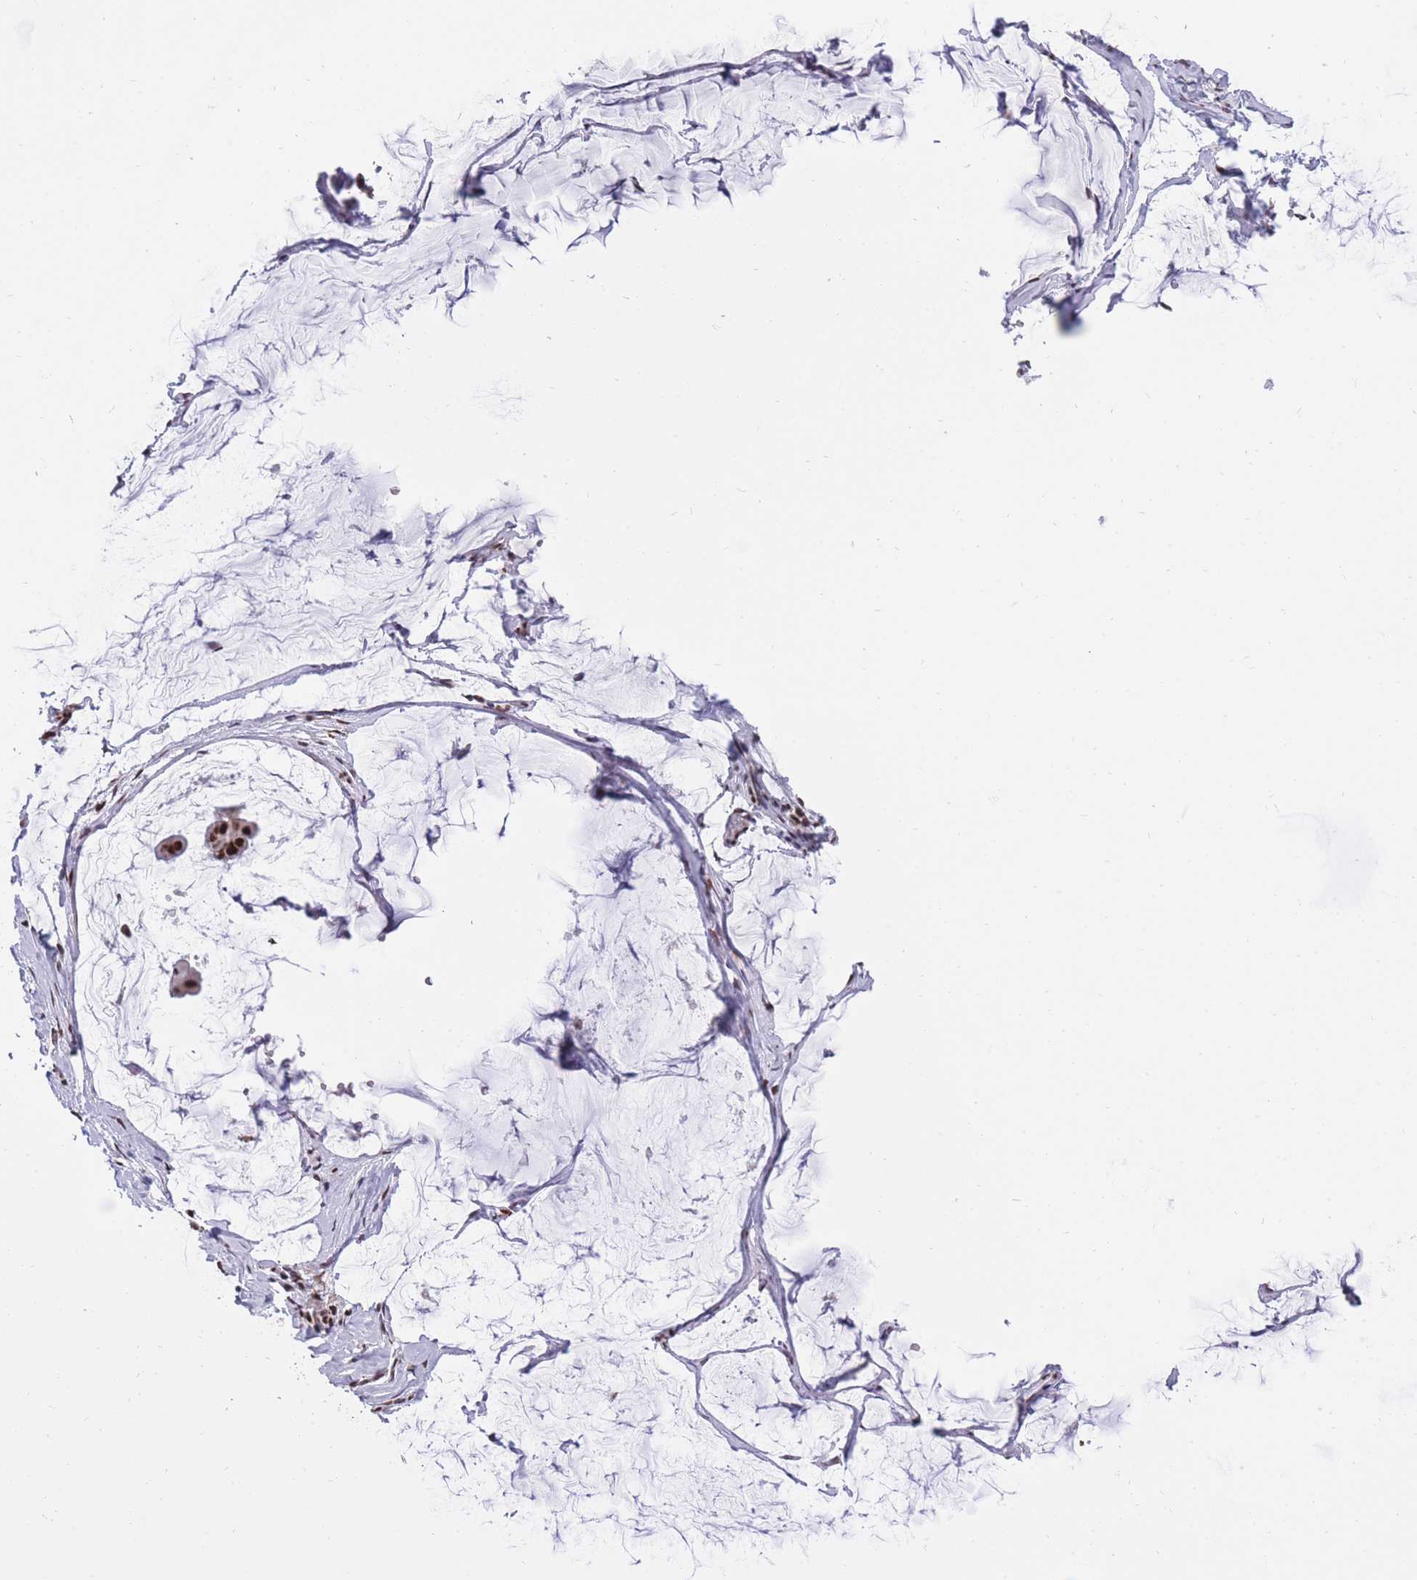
{"staining": {"intensity": "strong", "quantity": ">75%", "location": "nuclear"}, "tissue": "ovarian cancer", "cell_type": "Tumor cells", "image_type": "cancer", "snomed": [{"axis": "morphology", "description": "Cystadenocarcinoma, mucinous, NOS"}, {"axis": "topography", "description": "Ovary"}], "caption": "The image reveals a brown stain indicating the presence of a protein in the nuclear of tumor cells in mucinous cystadenocarcinoma (ovarian). (IHC, brightfield microscopy, high magnification).", "gene": "PRPF19", "patient": {"sex": "female", "age": 73}}